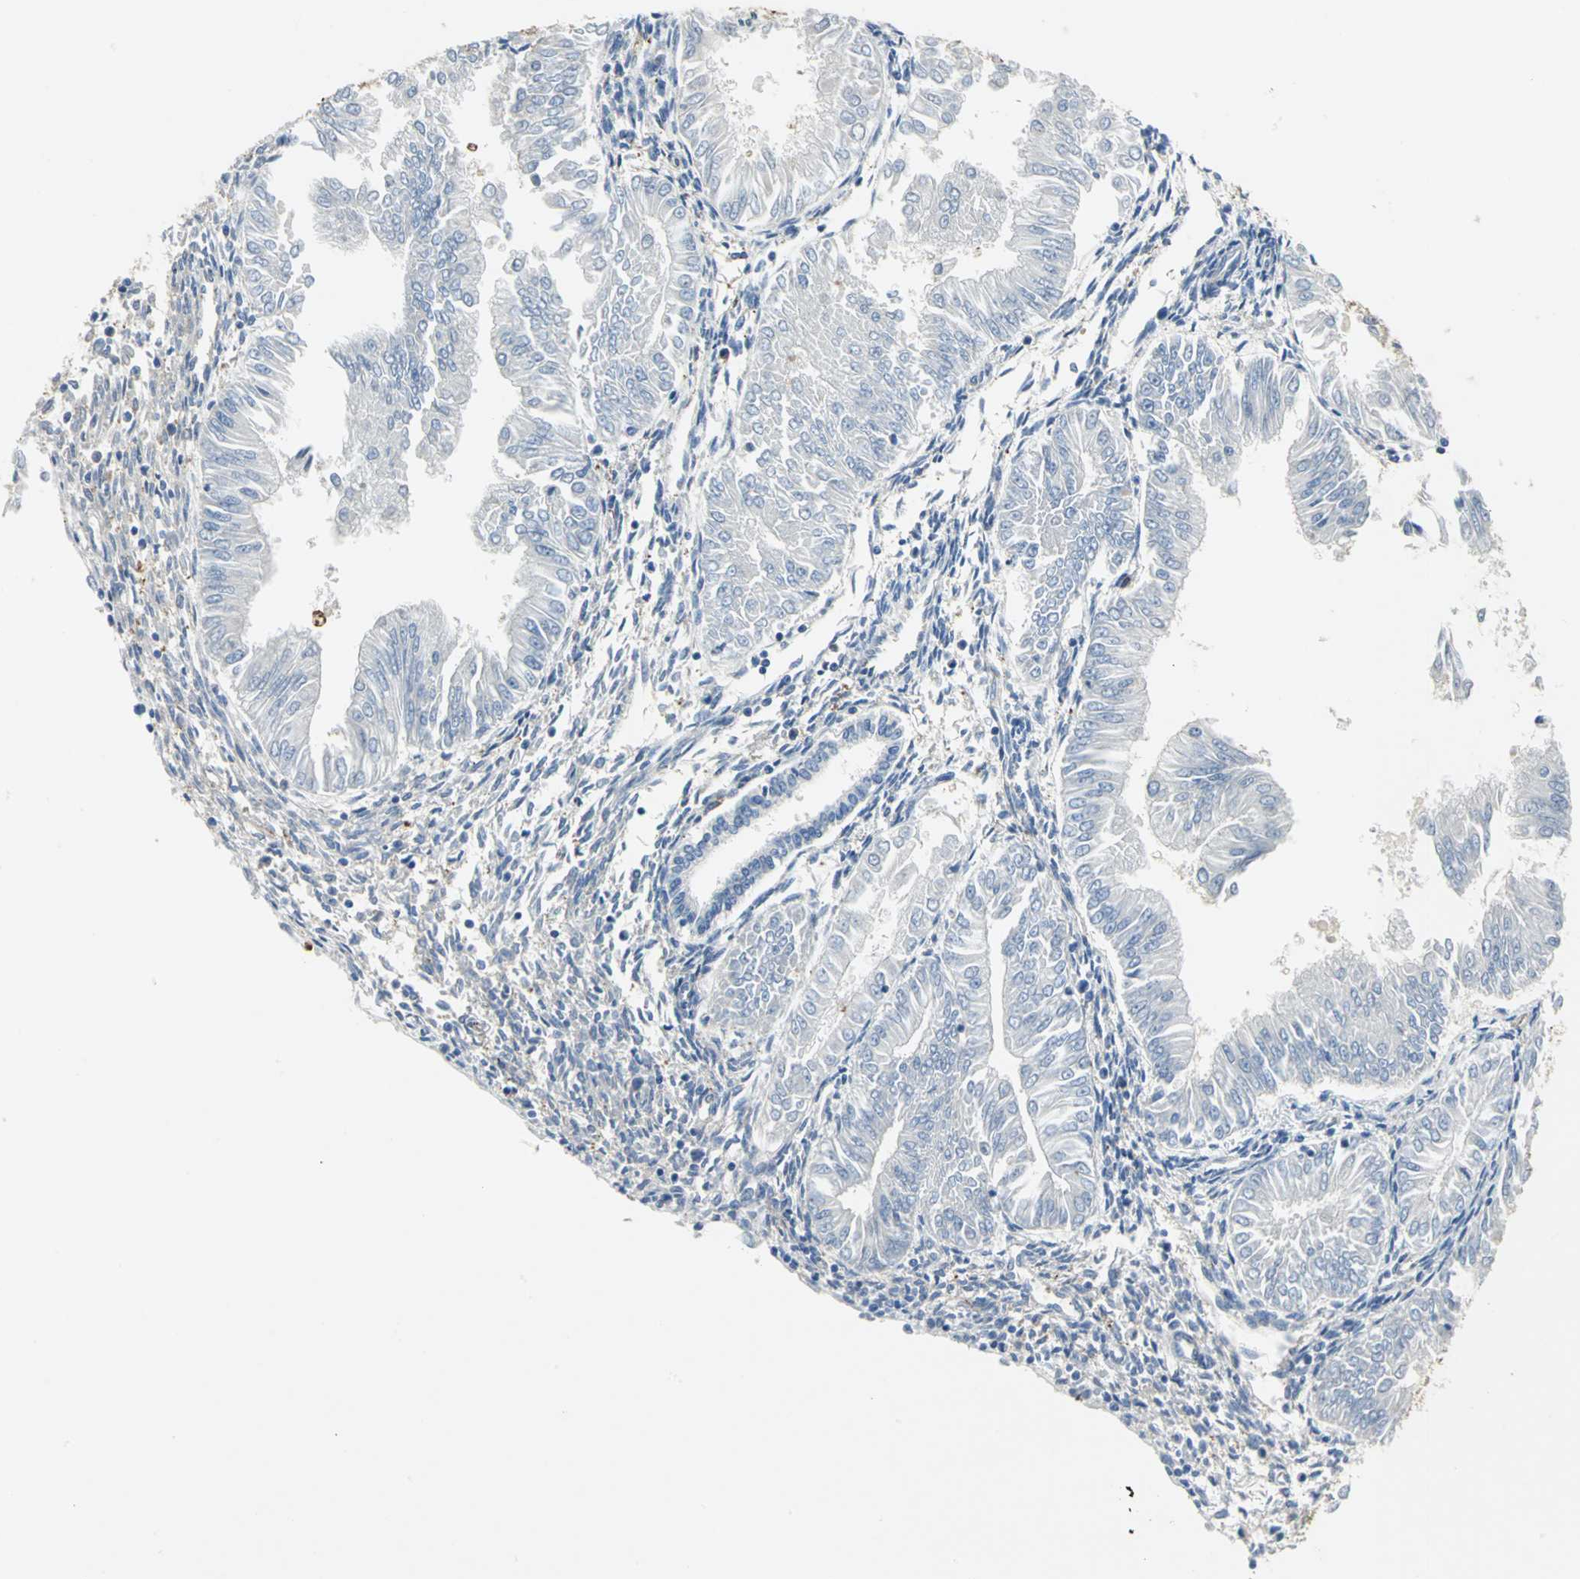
{"staining": {"intensity": "moderate", "quantity": ">75%", "location": "cytoplasmic/membranous"}, "tissue": "endometrial cancer", "cell_type": "Tumor cells", "image_type": "cancer", "snomed": [{"axis": "morphology", "description": "Adenocarcinoma, NOS"}, {"axis": "topography", "description": "Endometrium"}], "caption": "Immunohistochemistry (DAB) staining of endometrial adenocarcinoma demonstrates moderate cytoplasmic/membranous protein staining in about >75% of tumor cells.", "gene": "YBX1", "patient": {"sex": "female", "age": 53}}